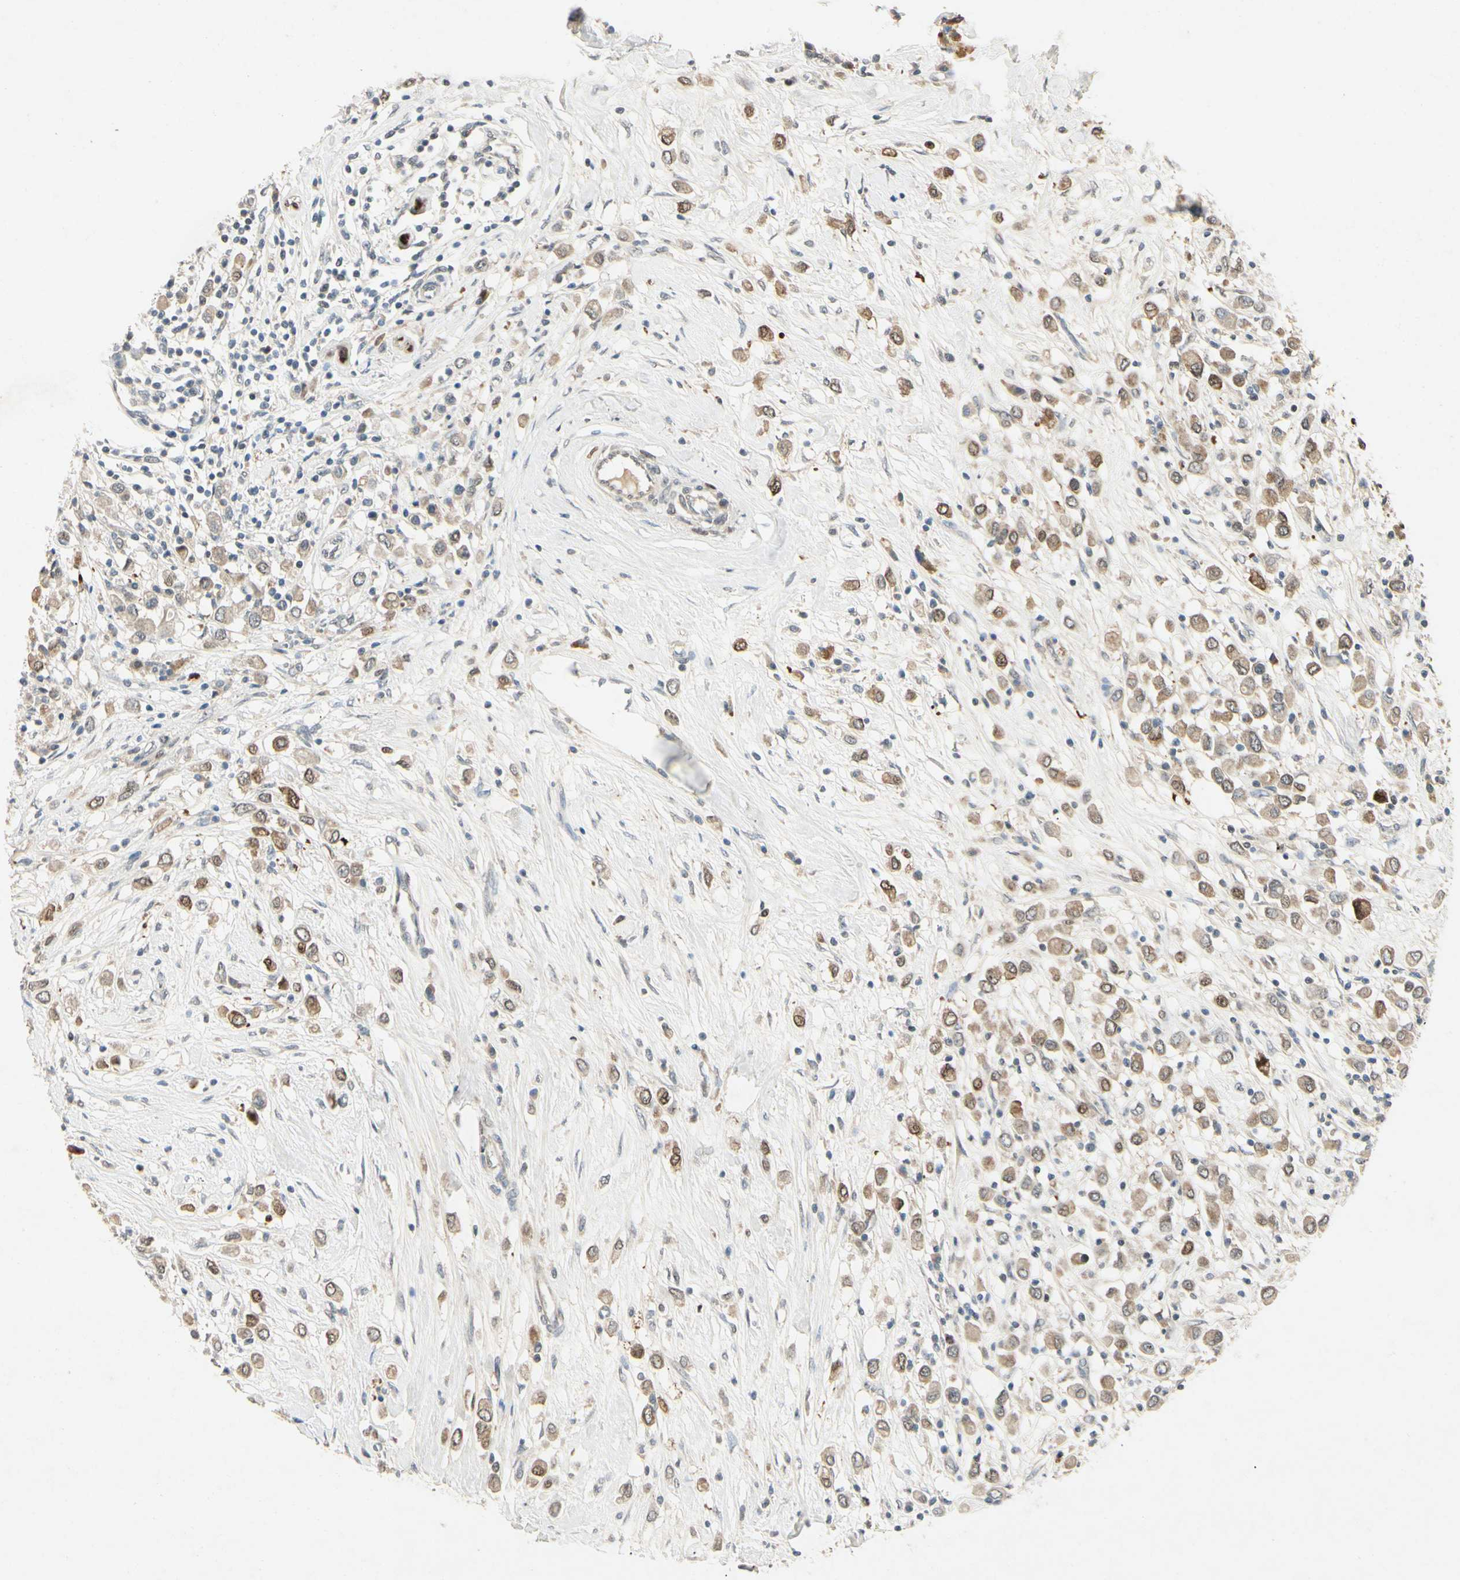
{"staining": {"intensity": "moderate", "quantity": "25%-75%", "location": "cytoplasmic/membranous"}, "tissue": "breast cancer", "cell_type": "Tumor cells", "image_type": "cancer", "snomed": [{"axis": "morphology", "description": "Duct carcinoma"}, {"axis": "topography", "description": "Breast"}], "caption": "Human infiltrating ductal carcinoma (breast) stained for a protein (brown) shows moderate cytoplasmic/membranous positive staining in approximately 25%-75% of tumor cells.", "gene": "HSPA1B", "patient": {"sex": "female", "age": 61}}